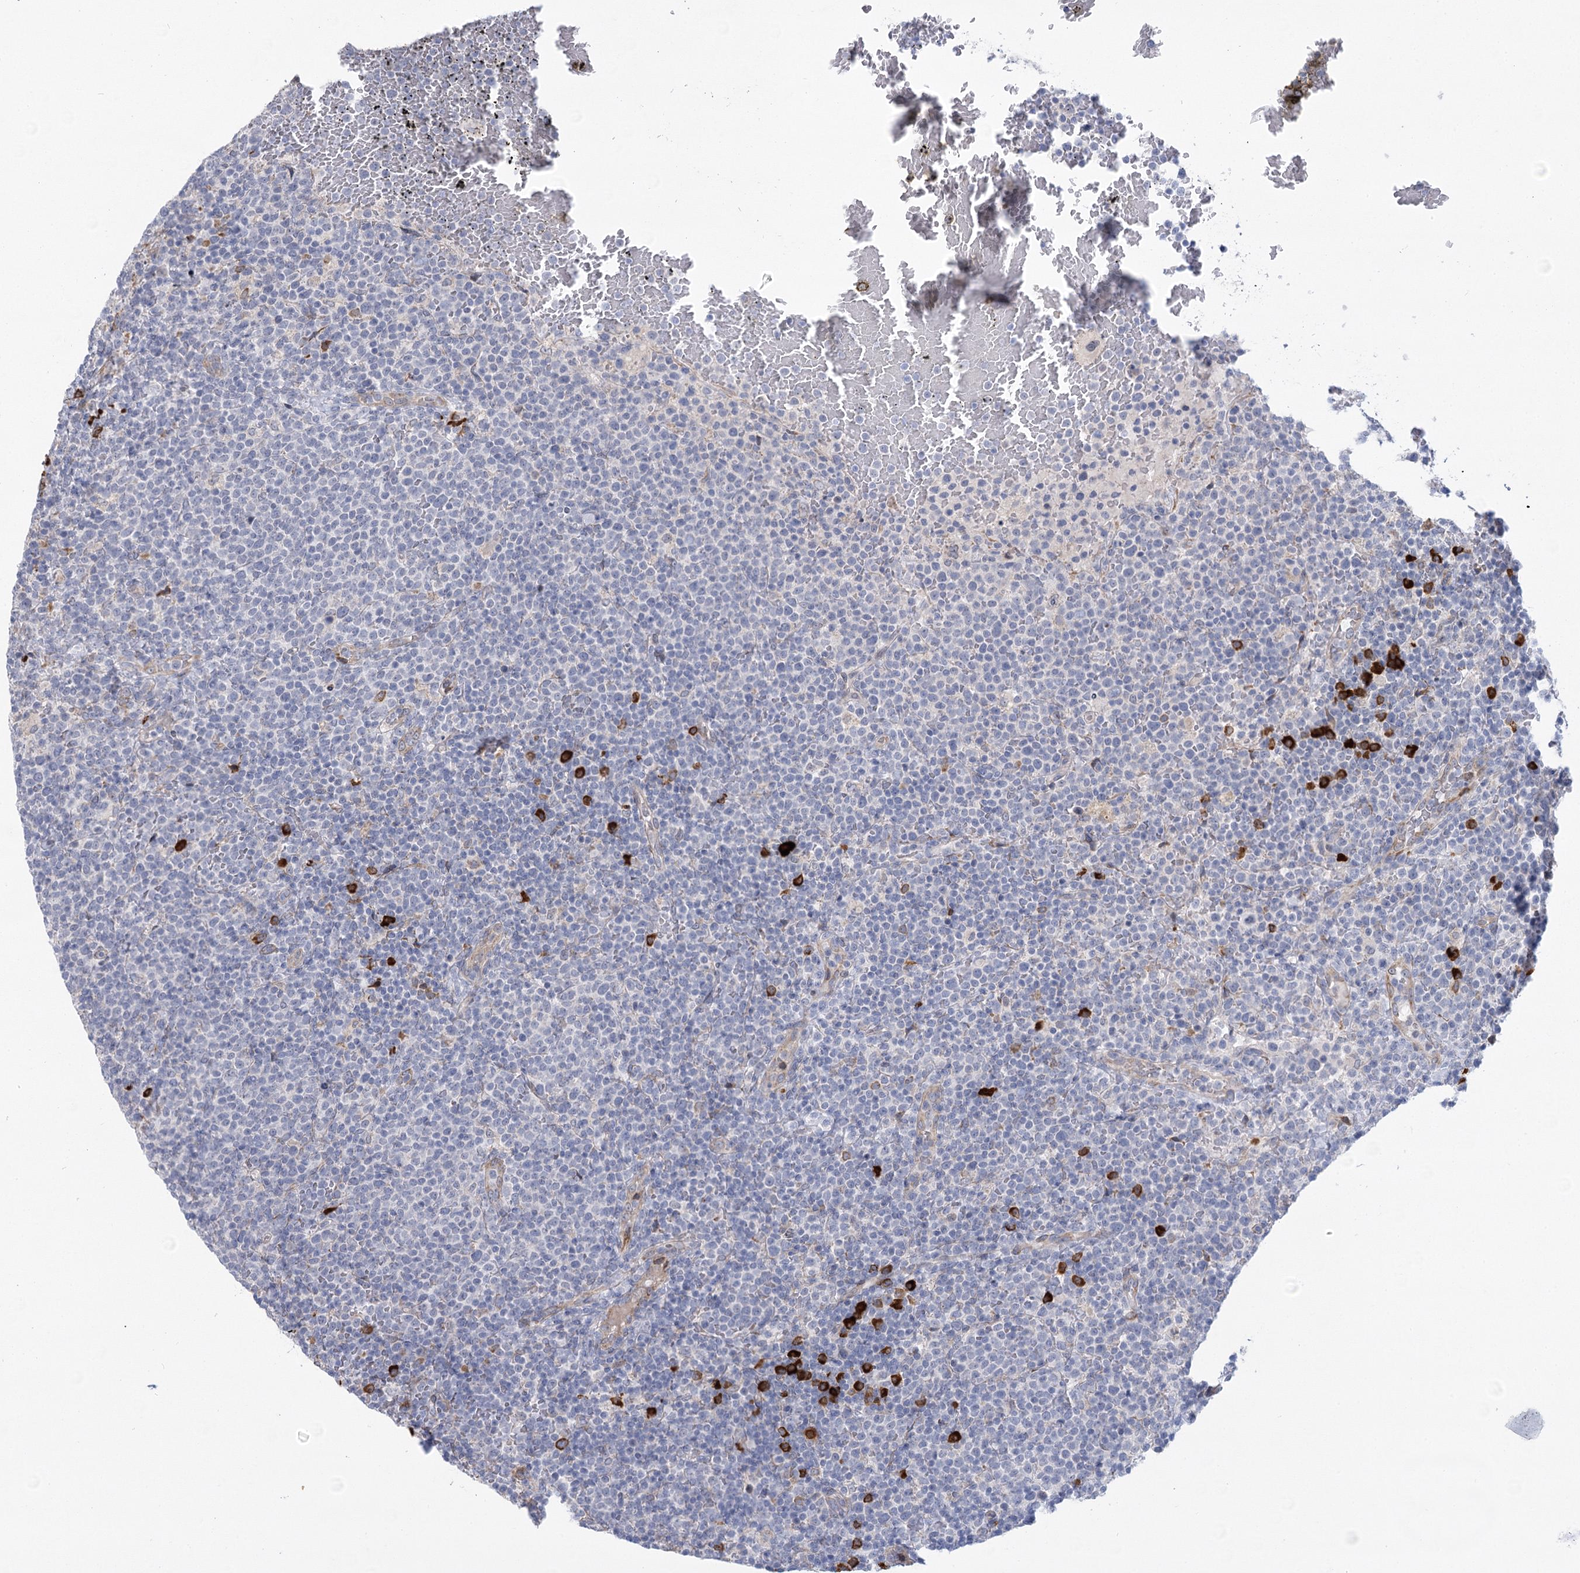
{"staining": {"intensity": "negative", "quantity": "none", "location": "none"}, "tissue": "lymphoma", "cell_type": "Tumor cells", "image_type": "cancer", "snomed": [{"axis": "morphology", "description": "Malignant lymphoma, non-Hodgkin's type, High grade"}, {"axis": "topography", "description": "Lymph node"}], "caption": "Histopathology image shows no significant protein positivity in tumor cells of malignant lymphoma, non-Hodgkin's type (high-grade).", "gene": "NCKAP5", "patient": {"sex": "male", "age": 61}}